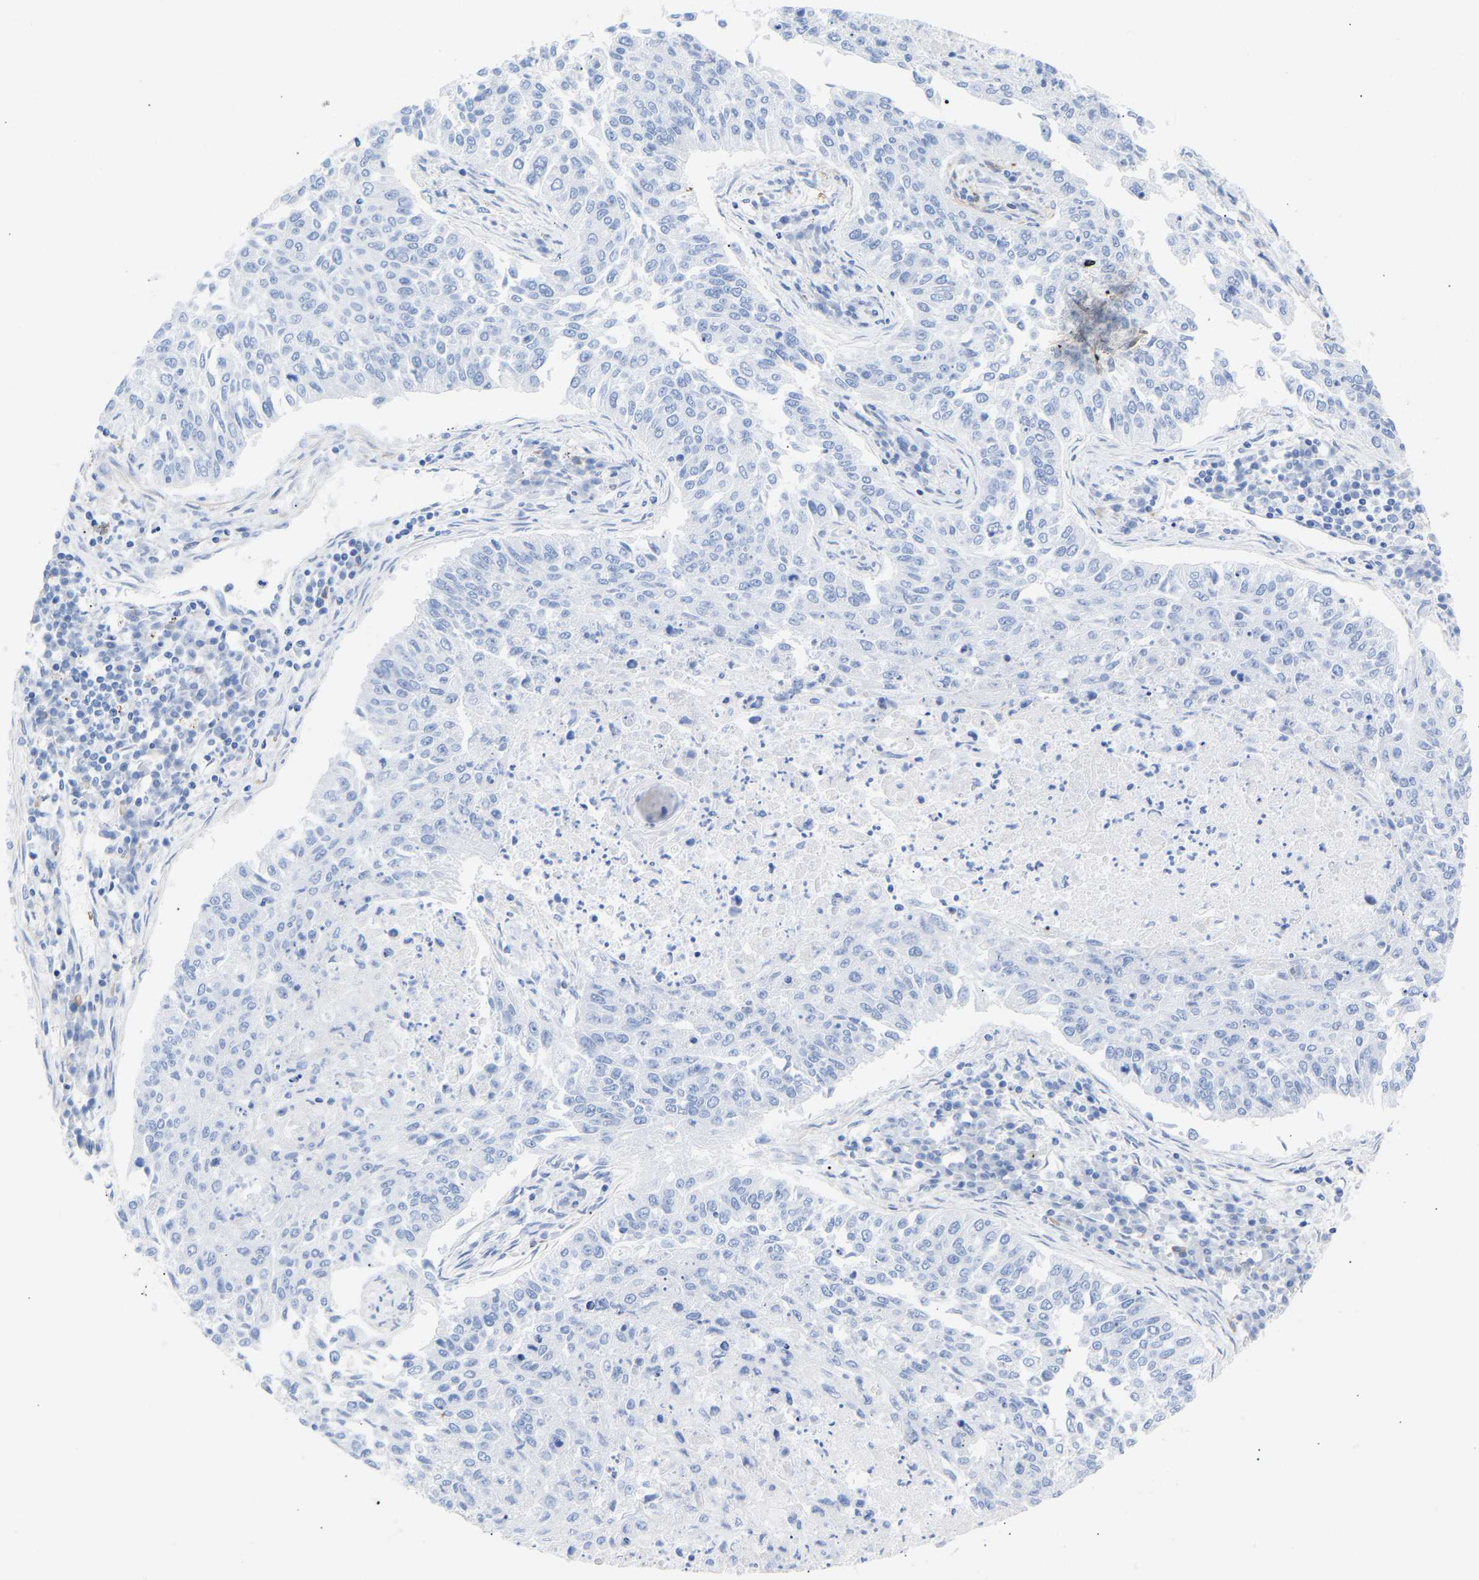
{"staining": {"intensity": "negative", "quantity": "none", "location": "none"}, "tissue": "lung cancer", "cell_type": "Tumor cells", "image_type": "cancer", "snomed": [{"axis": "morphology", "description": "Normal tissue, NOS"}, {"axis": "morphology", "description": "Squamous cell carcinoma, NOS"}, {"axis": "topography", "description": "Cartilage tissue"}, {"axis": "topography", "description": "Bronchus"}, {"axis": "topography", "description": "Lung"}], "caption": "The photomicrograph demonstrates no staining of tumor cells in lung squamous cell carcinoma.", "gene": "AMPH", "patient": {"sex": "female", "age": 49}}